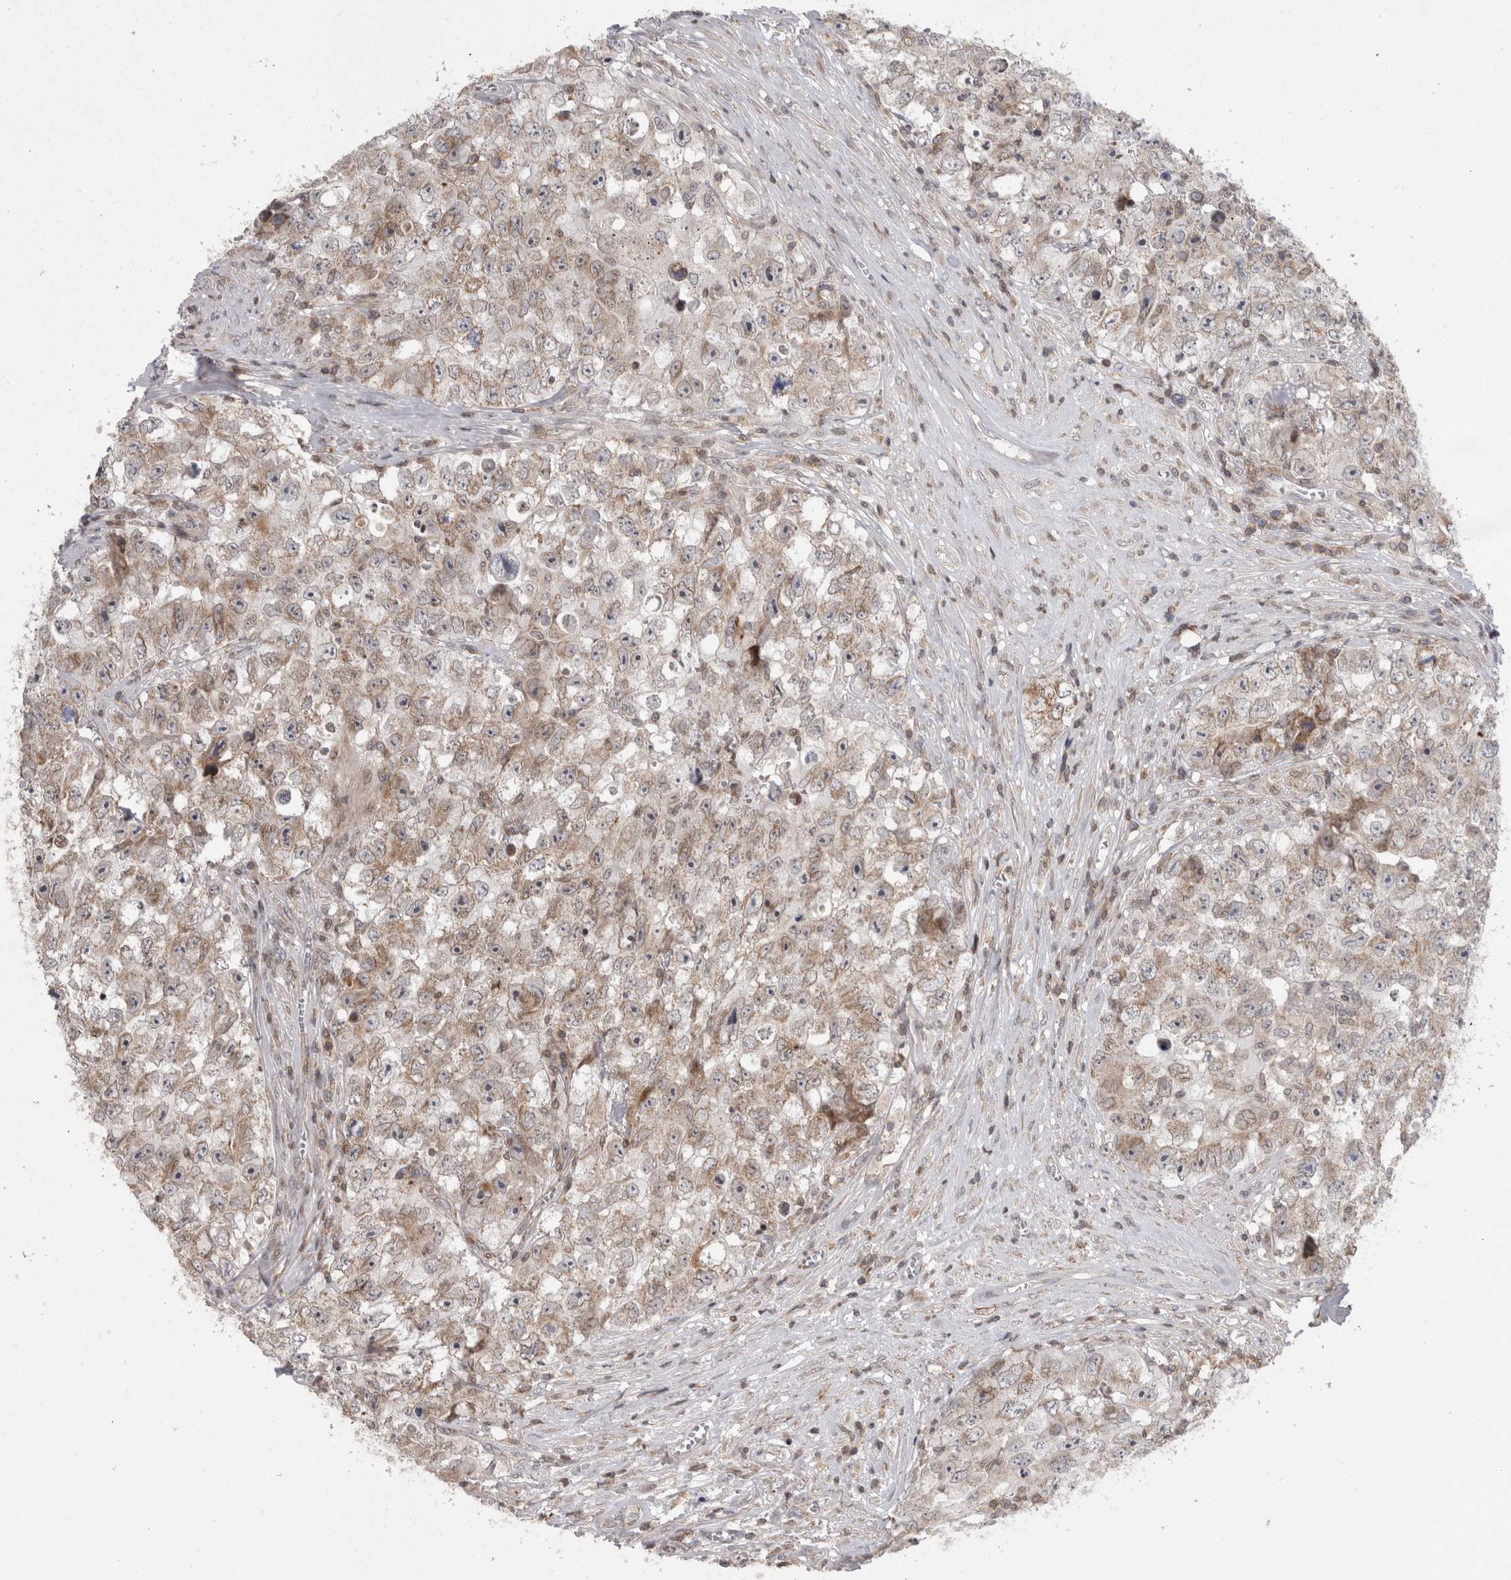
{"staining": {"intensity": "weak", "quantity": "25%-75%", "location": "cytoplasmic/membranous"}, "tissue": "testis cancer", "cell_type": "Tumor cells", "image_type": "cancer", "snomed": [{"axis": "morphology", "description": "Seminoma, NOS"}, {"axis": "morphology", "description": "Carcinoma, Embryonal, NOS"}, {"axis": "topography", "description": "Testis"}], "caption": "DAB immunohistochemical staining of human testis cancer displays weak cytoplasmic/membranous protein positivity in approximately 25%-75% of tumor cells. (DAB (3,3'-diaminobenzidine) = brown stain, brightfield microscopy at high magnification).", "gene": "DARS2", "patient": {"sex": "male", "age": 43}}